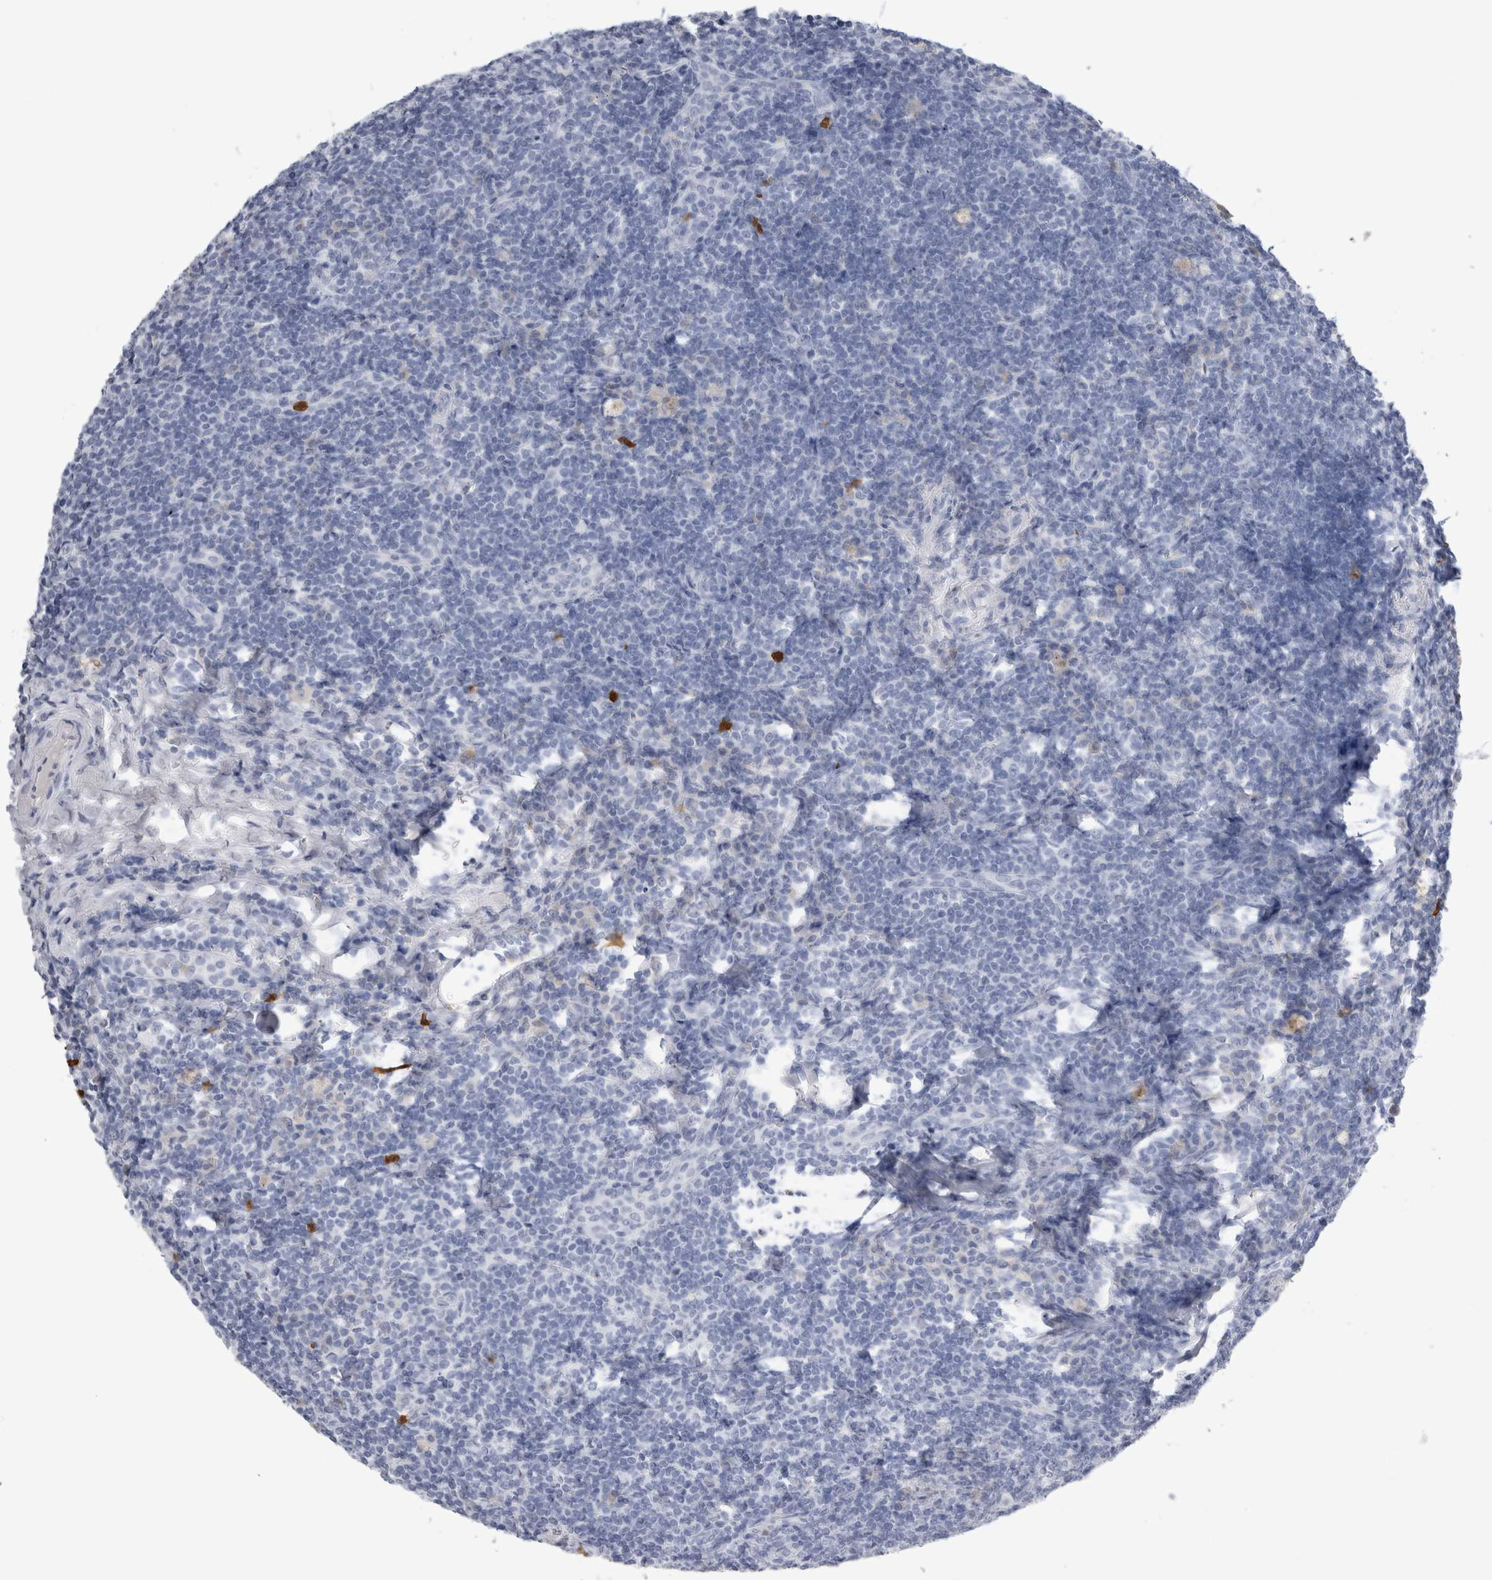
{"staining": {"intensity": "negative", "quantity": "none", "location": "none"}, "tissue": "tonsil", "cell_type": "Germinal center cells", "image_type": "normal", "snomed": [{"axis": "morphology", "description": "Normal tissue, NOS"}, {"axis": "topography", "description": "Tonsil"}], "caption": "Immunohistochemistry (IHC) micrograph of normal human tonsil stained for a protein (brown), which exhibits no expression in germinal center cells. (Brightfield microscopy of DAB (3,3'-diaminobenzidine) immunohistochemistry at high magnification).", "gene": "S100A12", "patient": {"sex": "male", "age": 37}}